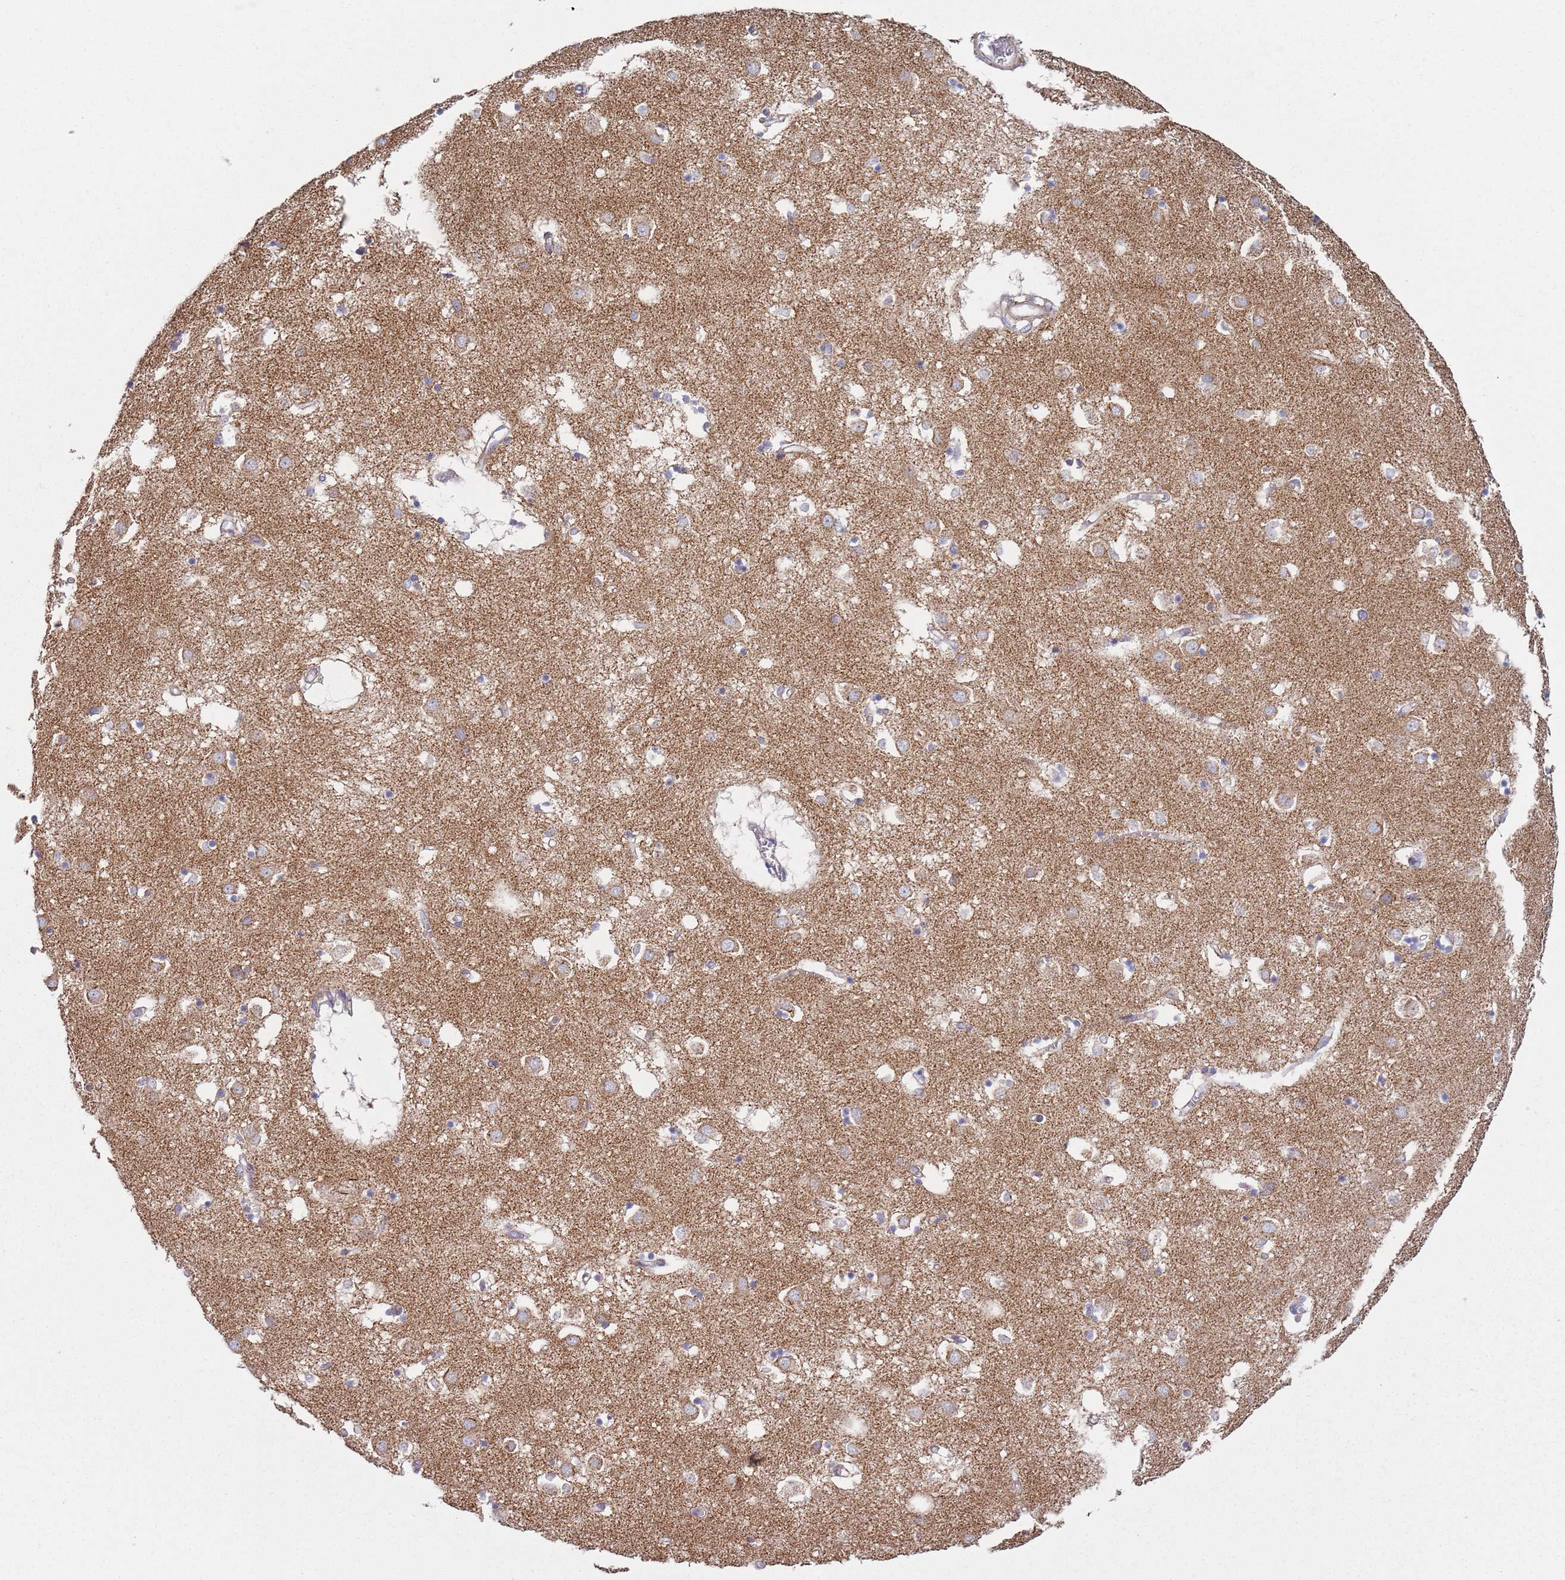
{"staining": {"intensity": "weak", "quantity": "<25%", "location": "cytoplasmic/membranous"}, "tissue": "caudate", "cell_type": "Glial cells", "image_type": "normal", "snomed": [{"axis": "morphology", "description": "Normal tissue, NOS"}, {"axis": "topography", "description": "Lateral ventricle wall"}], "caption": "An immunohistochemistry (IHC) histopathology image of unremarkable caudate is shown. There is no staining in glial cells of caudate. The staining was performed using DAB to visualize the protein expression in brown, while the nuclei were stained in blue with hematoxylin (Magnification: 20x).", "gene": "GAS8", "patient": {"sex": "male", "age": 70}}